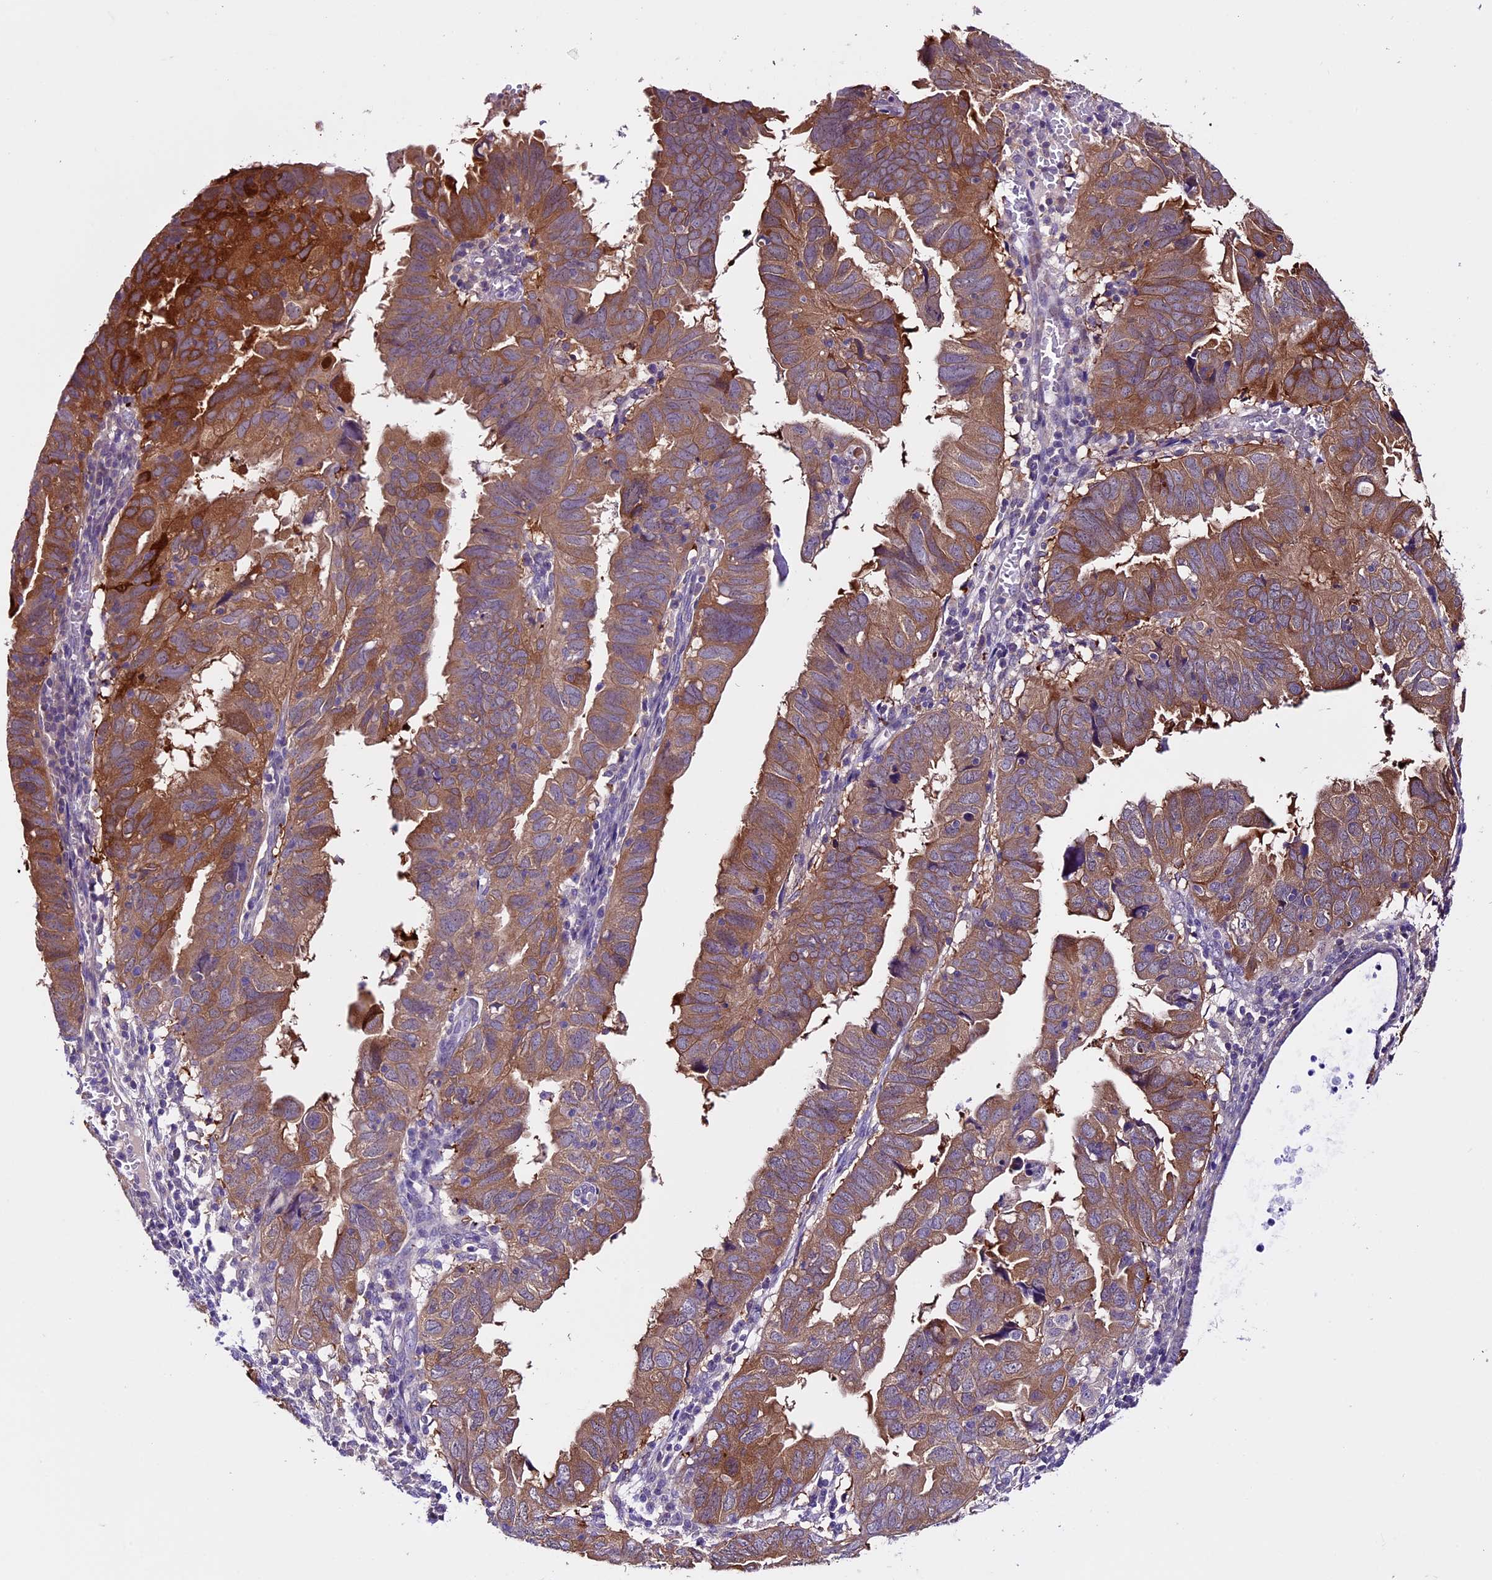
{"staining": {"intensity": "moderate", "quantity": ">75%", "location": "cytoplasmic/membranous"}, "tissue": "endometrial cancer", "cell_type": "Tumor cells", "image_type": "cancer", "snomed": [{"axis": "morphology", "description": "Adenocarcinoma, NOS"}, {"axis": "topography", "description": "Uterus"}], "caption": "The micrograph demonstrates a brown stain indicating the presence of a protein in the cytoplasmic/membranous of tumor cells in endometrial cancer (adenocarcinoma).", "gene": "XKR7", "patient": {"sex": "female", "age": 77}}